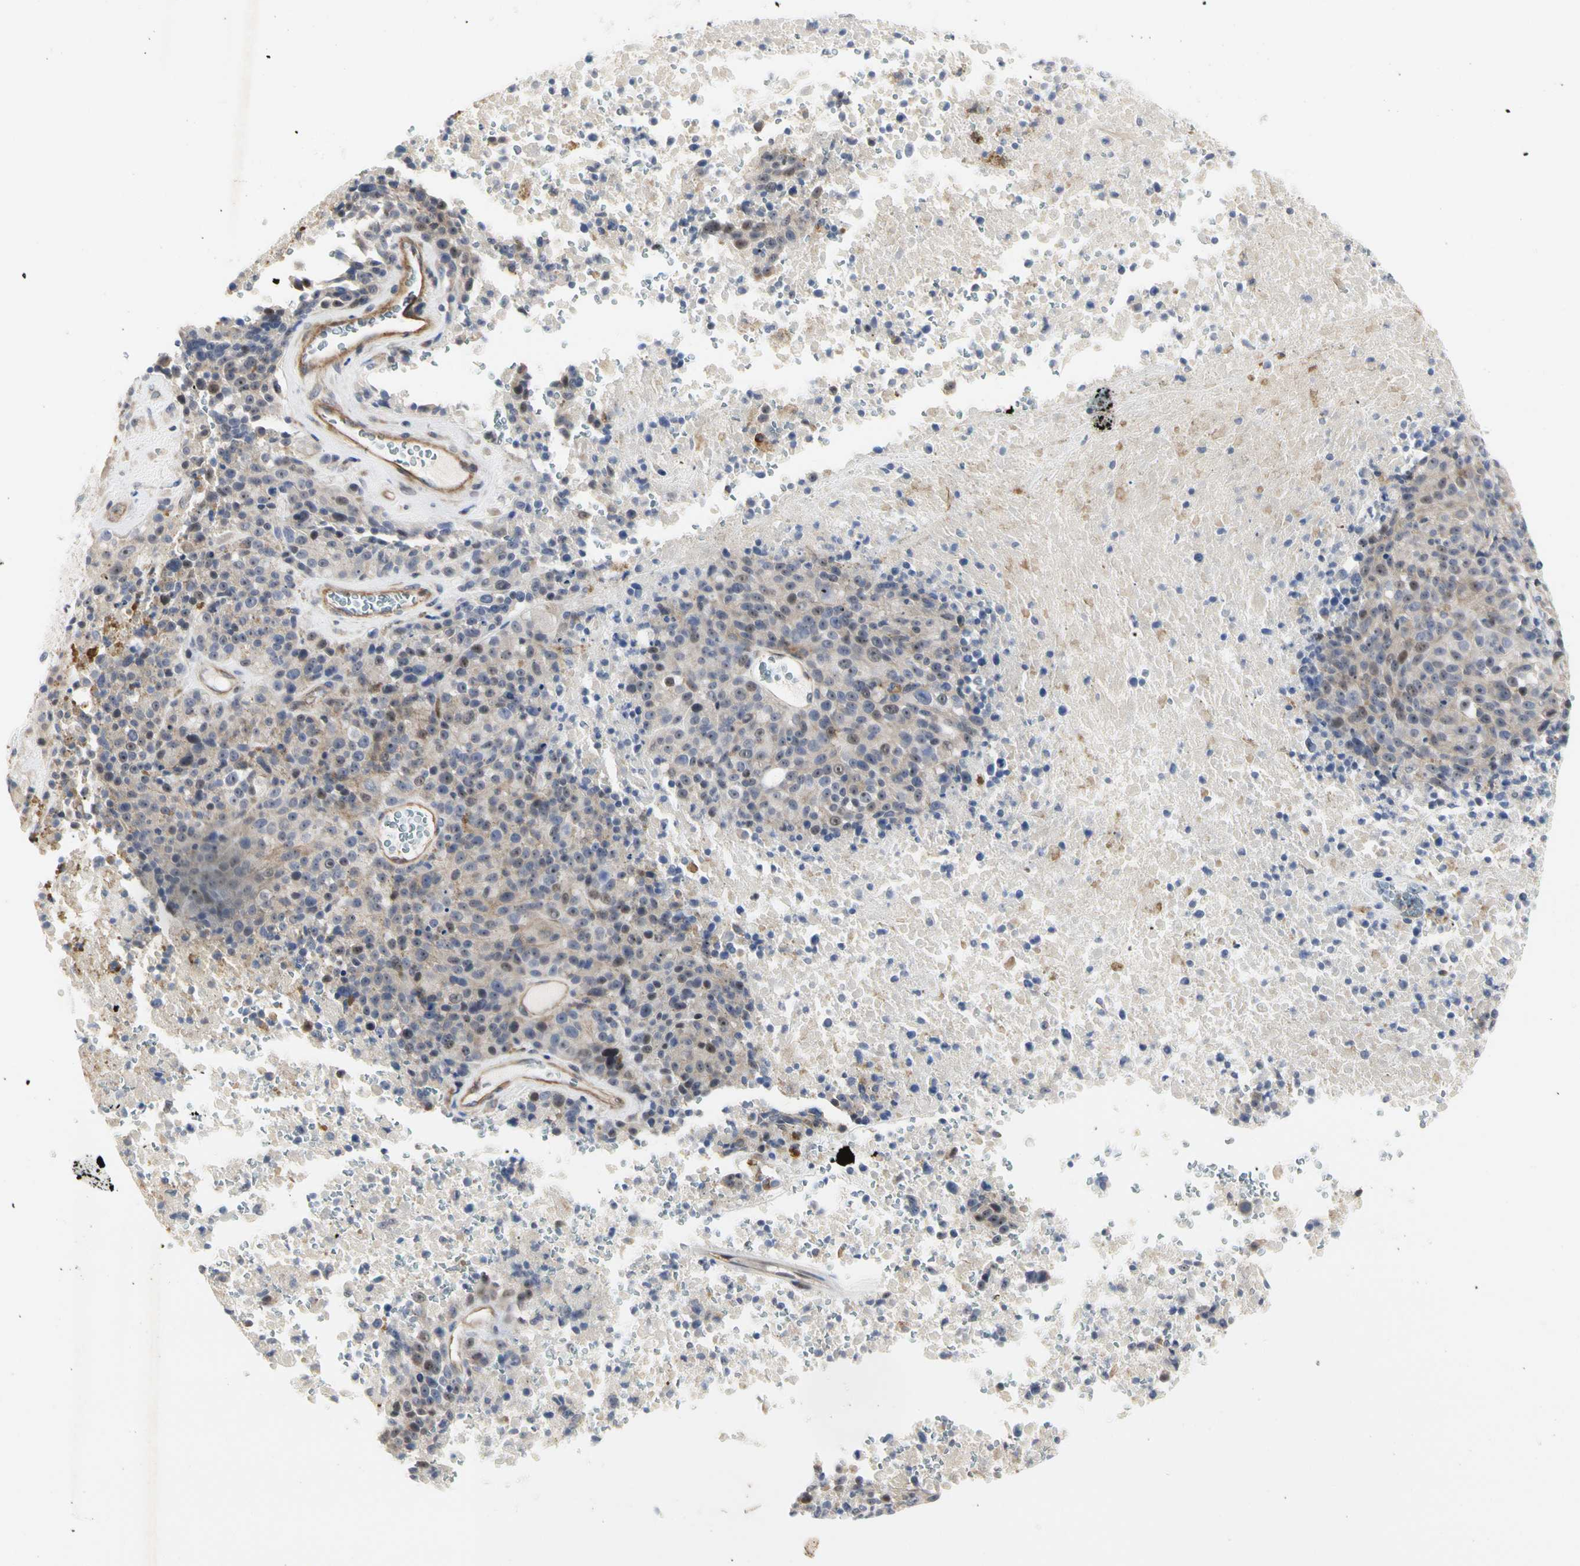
{"staining": {"intensity": "weak", "quantity": "25%-75%", "location": "cytoplasmic/membranous,nuclear"}, "tissue": "melanoma", "cell_type": "Tumor cells", "image_type": "cancer", "snomed": [{"axis": "morphology", "description": "Malignant melanoma, Metastatic site"}, {"axis": "topography", "description": "Cerebral cortex"}], "caption": "Immunohistochemistry (IHC) photomicrograph of malignant melanoma (metastatic site) stained for a protein (brown), which shows low levels of weak cytoplasmic/membranous and nuclear positivity in about 25%-75% of tumor cells.", "gene": "SHANK2", "patient": {"sex": "female", "age": 52}}